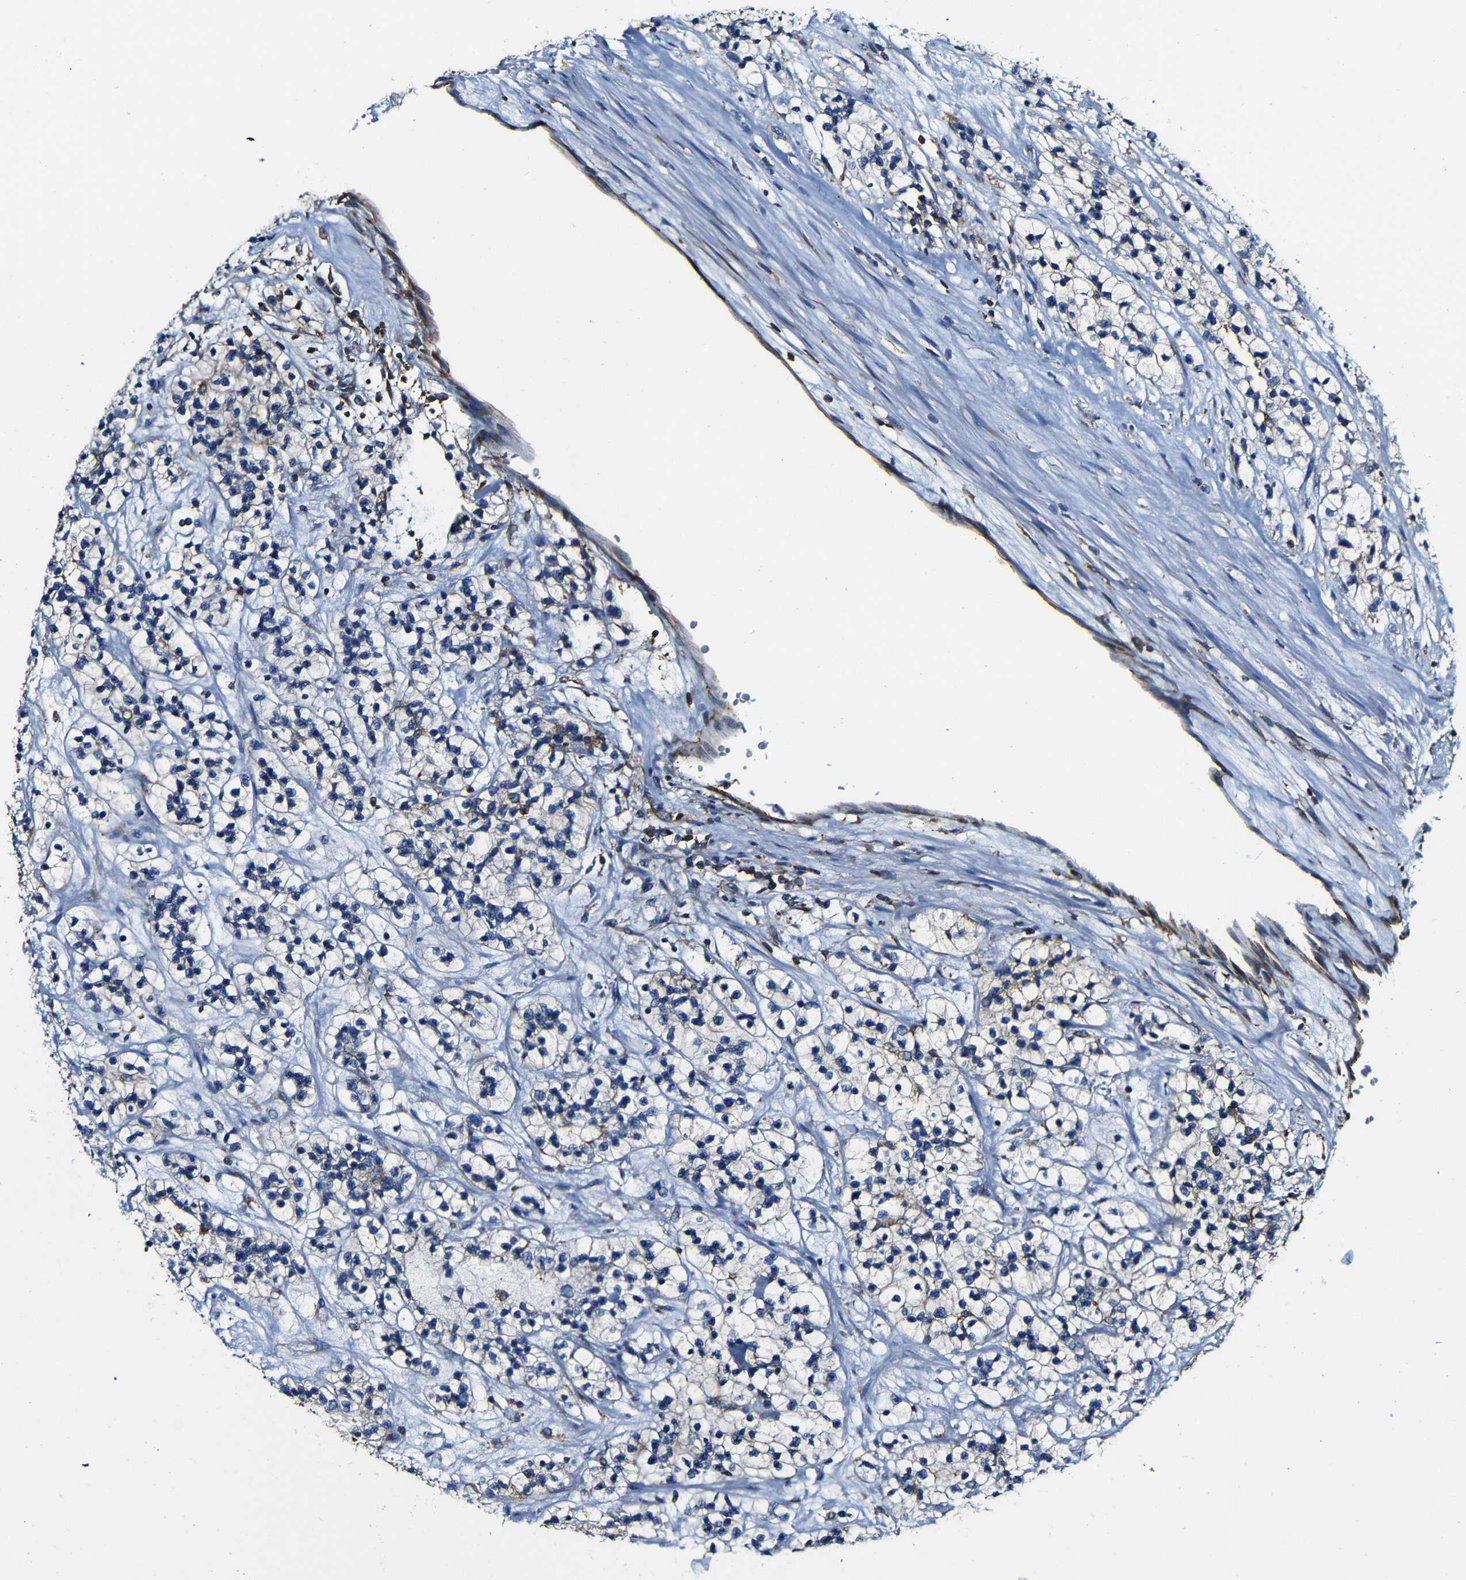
{"staining": {"intensity": "negative", "quantity": "none", "location": "none"}, "tissue": "renal cancer", "cell_type": "Tumor cells", "image_type": "cancer", "snomed": [{"axis": "morphology", "description": "Adenocarcinoma, NOS"}, {"axis": "topography", "description": "Kidney"}], "caption": "Human renal cancer (adenocarcinoma) stained for a protein using immunohistochemistry demonstrates no staining in tumor cells.", "gene": "MSN", "patient": {"sex": "female", "age": 57}}